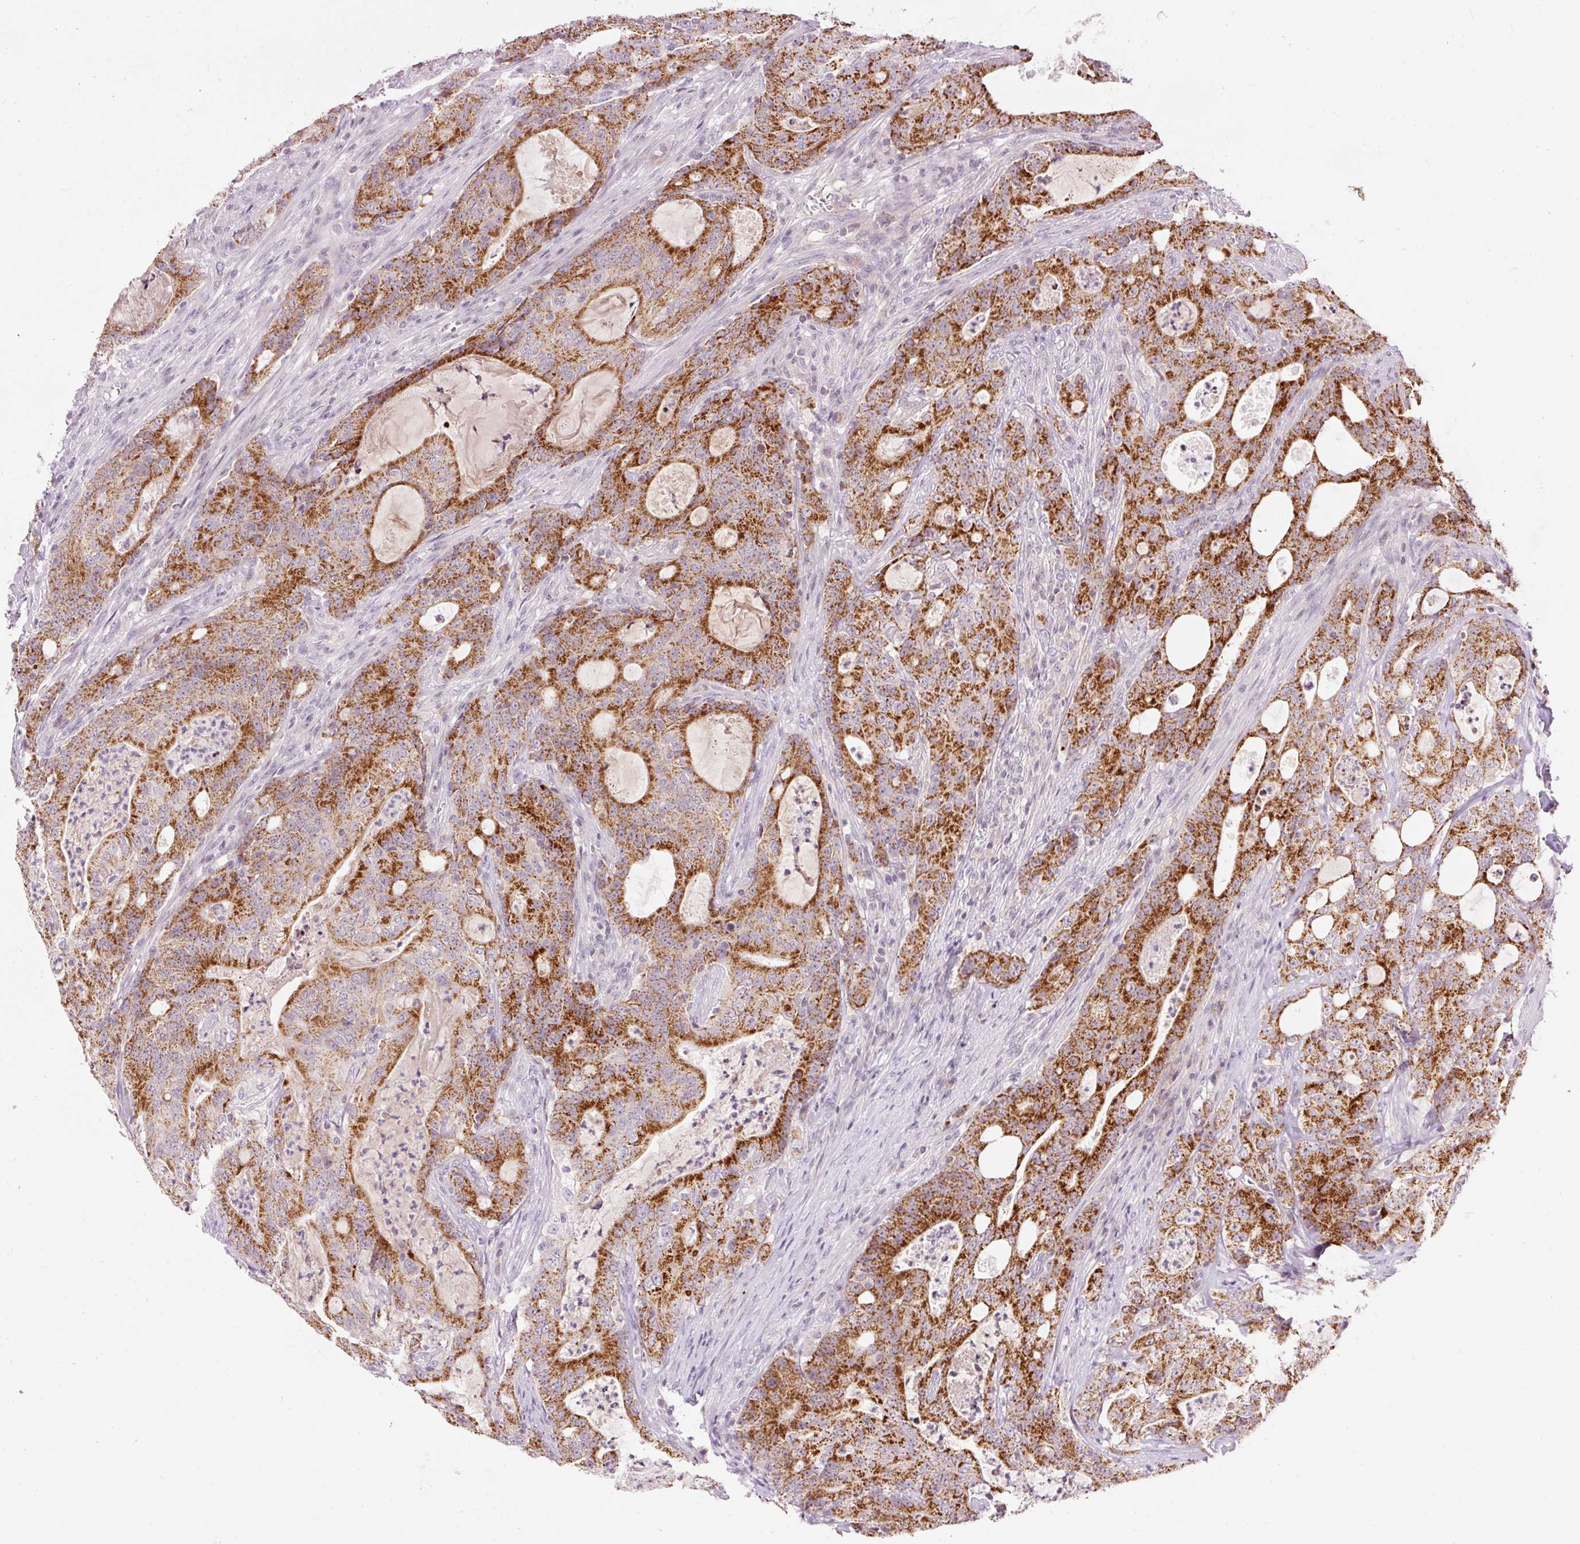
{"staining": {"intensity": "strong", "quantity": ">75%", "location": "cytoplasmic/membranous"}, "tissue": "colorectal cancer", "cell_type": "Tumor cells", "image_type": "cancer", "snomed": [{"axis": "morphology", "description": "Adenocarcinoma, NOS"}, {"axis": "topography", "description": "Colon"}], "caption": "Immunohistochemical staining of adenocarcinoma (colorectal) displays high levels of strong cytoplasmic/membranous protein positivity in approximately >75% of tumor cells. The protein is stained brown, and the nuclei are stained in blue (DAB (3,3'-diaminobenzidine) IHC with brightfield microscopy, high magnification).", "gene": "ABHD11", "patient": {"sex": "male", "age": 83}}